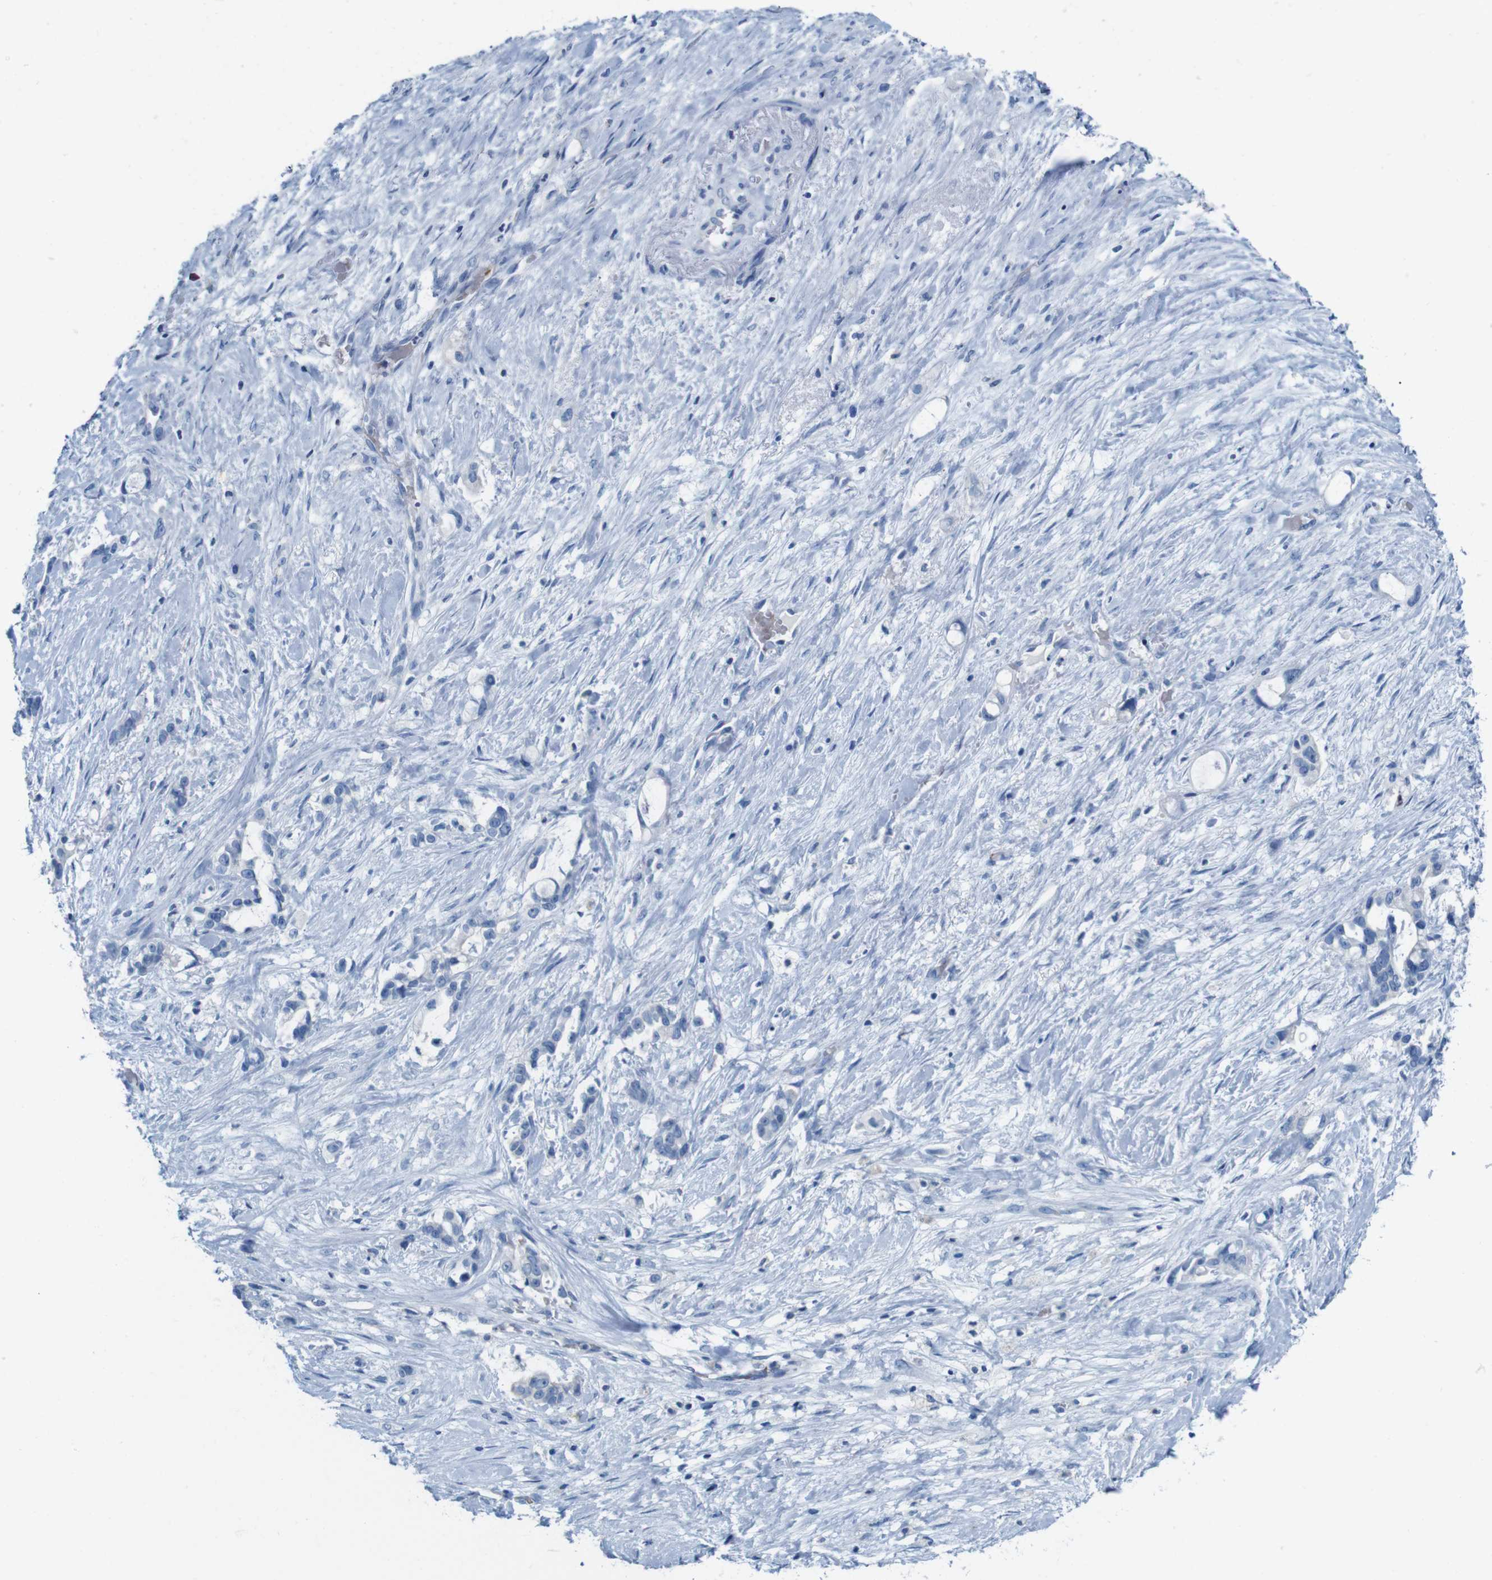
{"staining": {"intensity": "negative", "quantity": "none", "location": "none"}, "tissue": "liver cancer", "cell_type": "Tumor cells", "image_type": "cancer", "snomed": [{"axis": "morphology", "description": "Cholangiocarcinoma"}, {"axis": "topography", "description": "Liver"}], "caption": "The IHC histopathology image has no significant positivity in tumor cells of liver cancer tissue.", "gene": "IGSF8", "patient": {"sex": "female", "age": 65}}